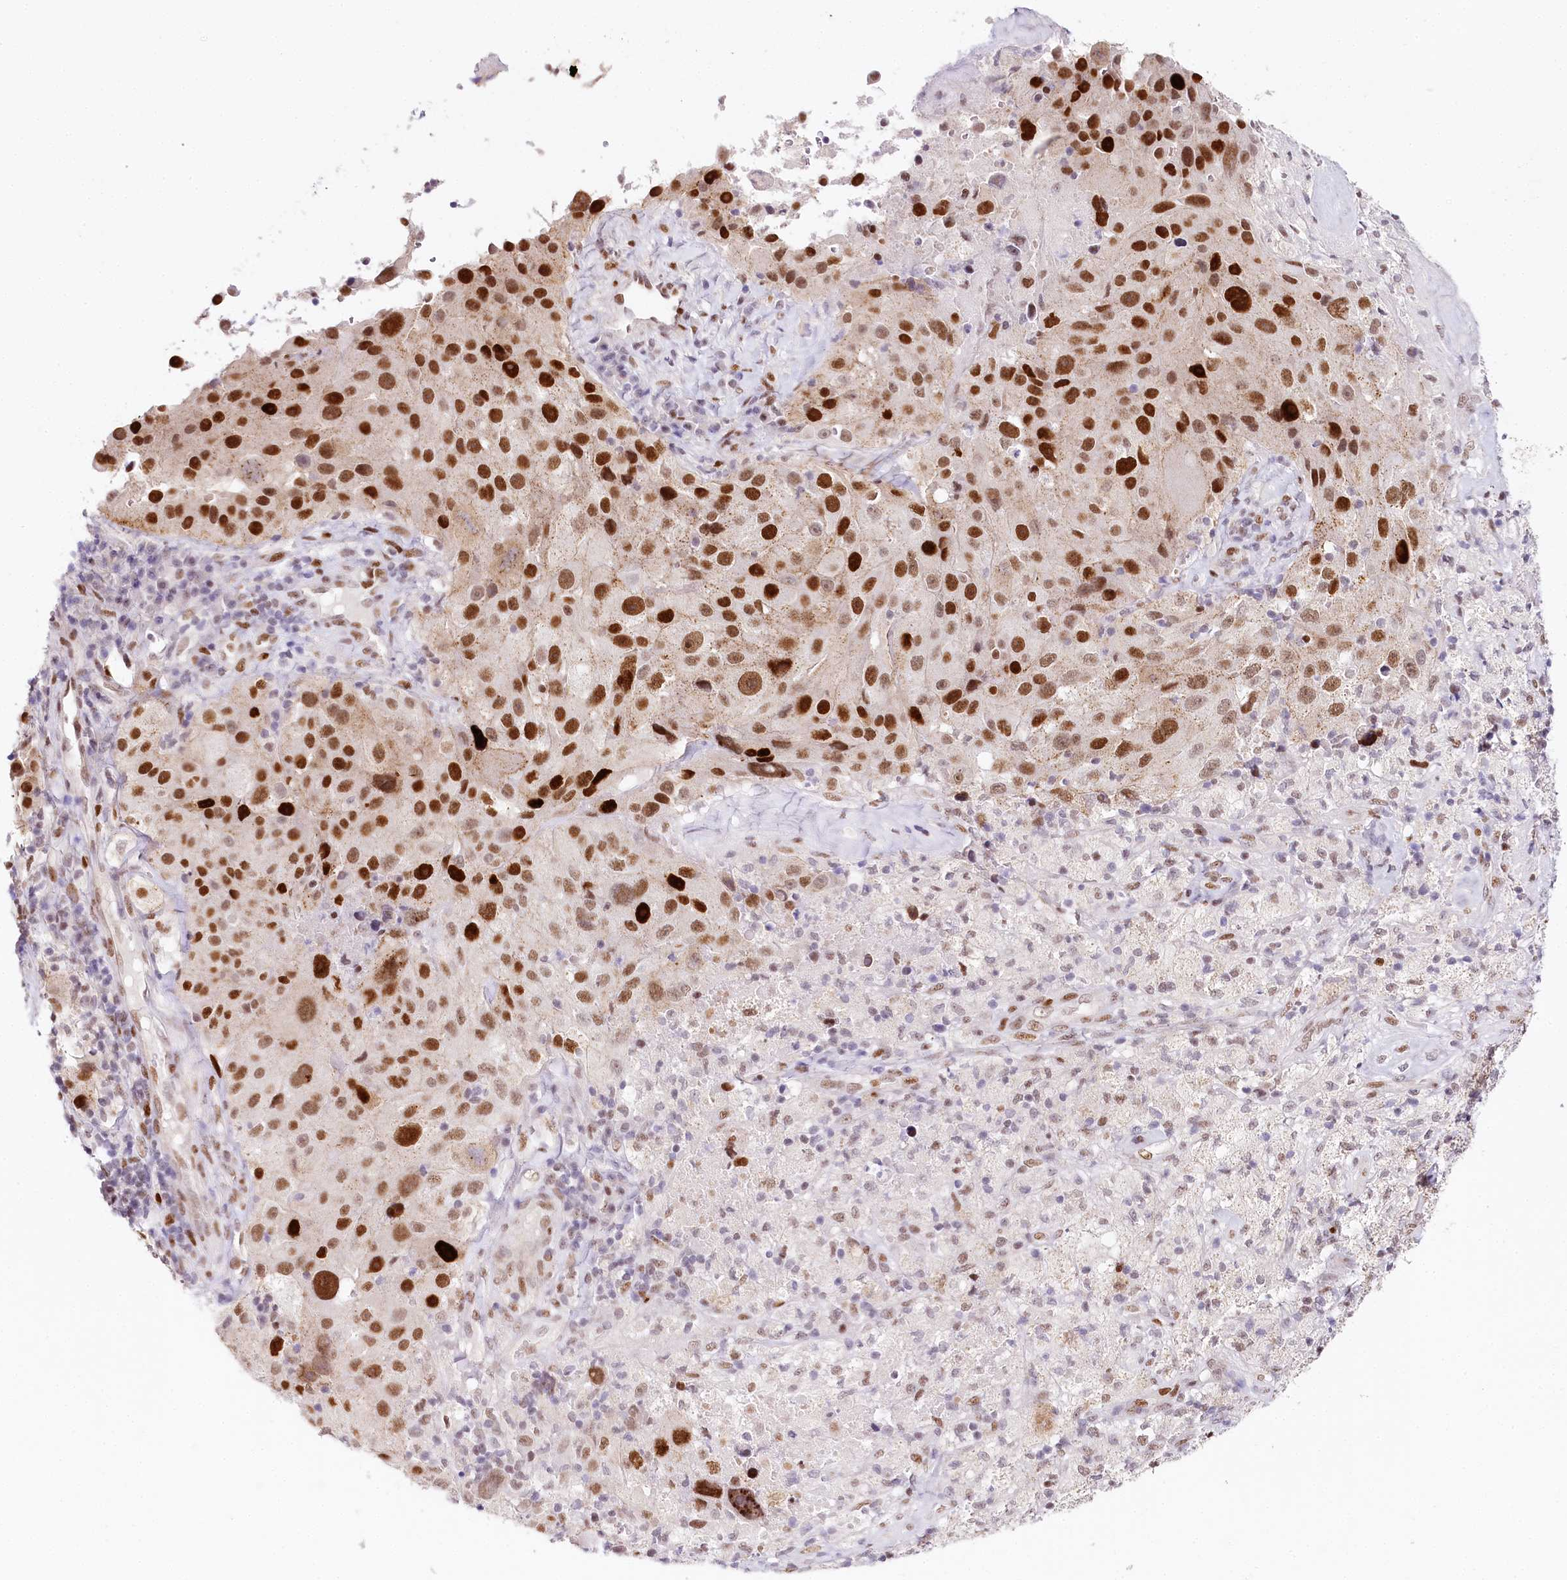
{"staining": {"intensity": "strong", "quantity": ">75%", "location": "nuclear"}, "tissue": "melanoma", "cell_type": "Tumor cells", "image_type": "cancer", "snomed": [{"axis": "morphology", "description": "Malignant melanoma, Metastatic site"}, {"axis": "topography", "description": "Lymph node"}], "caption": "Immunohistochemistry histopathology image of melanoma stained for a protein (brown), which shows high levels of strong nuclear positivity in approximately >75% of tumor cells.", "gene": "TP53", "patient": {"sex": "male", "age": 62}}